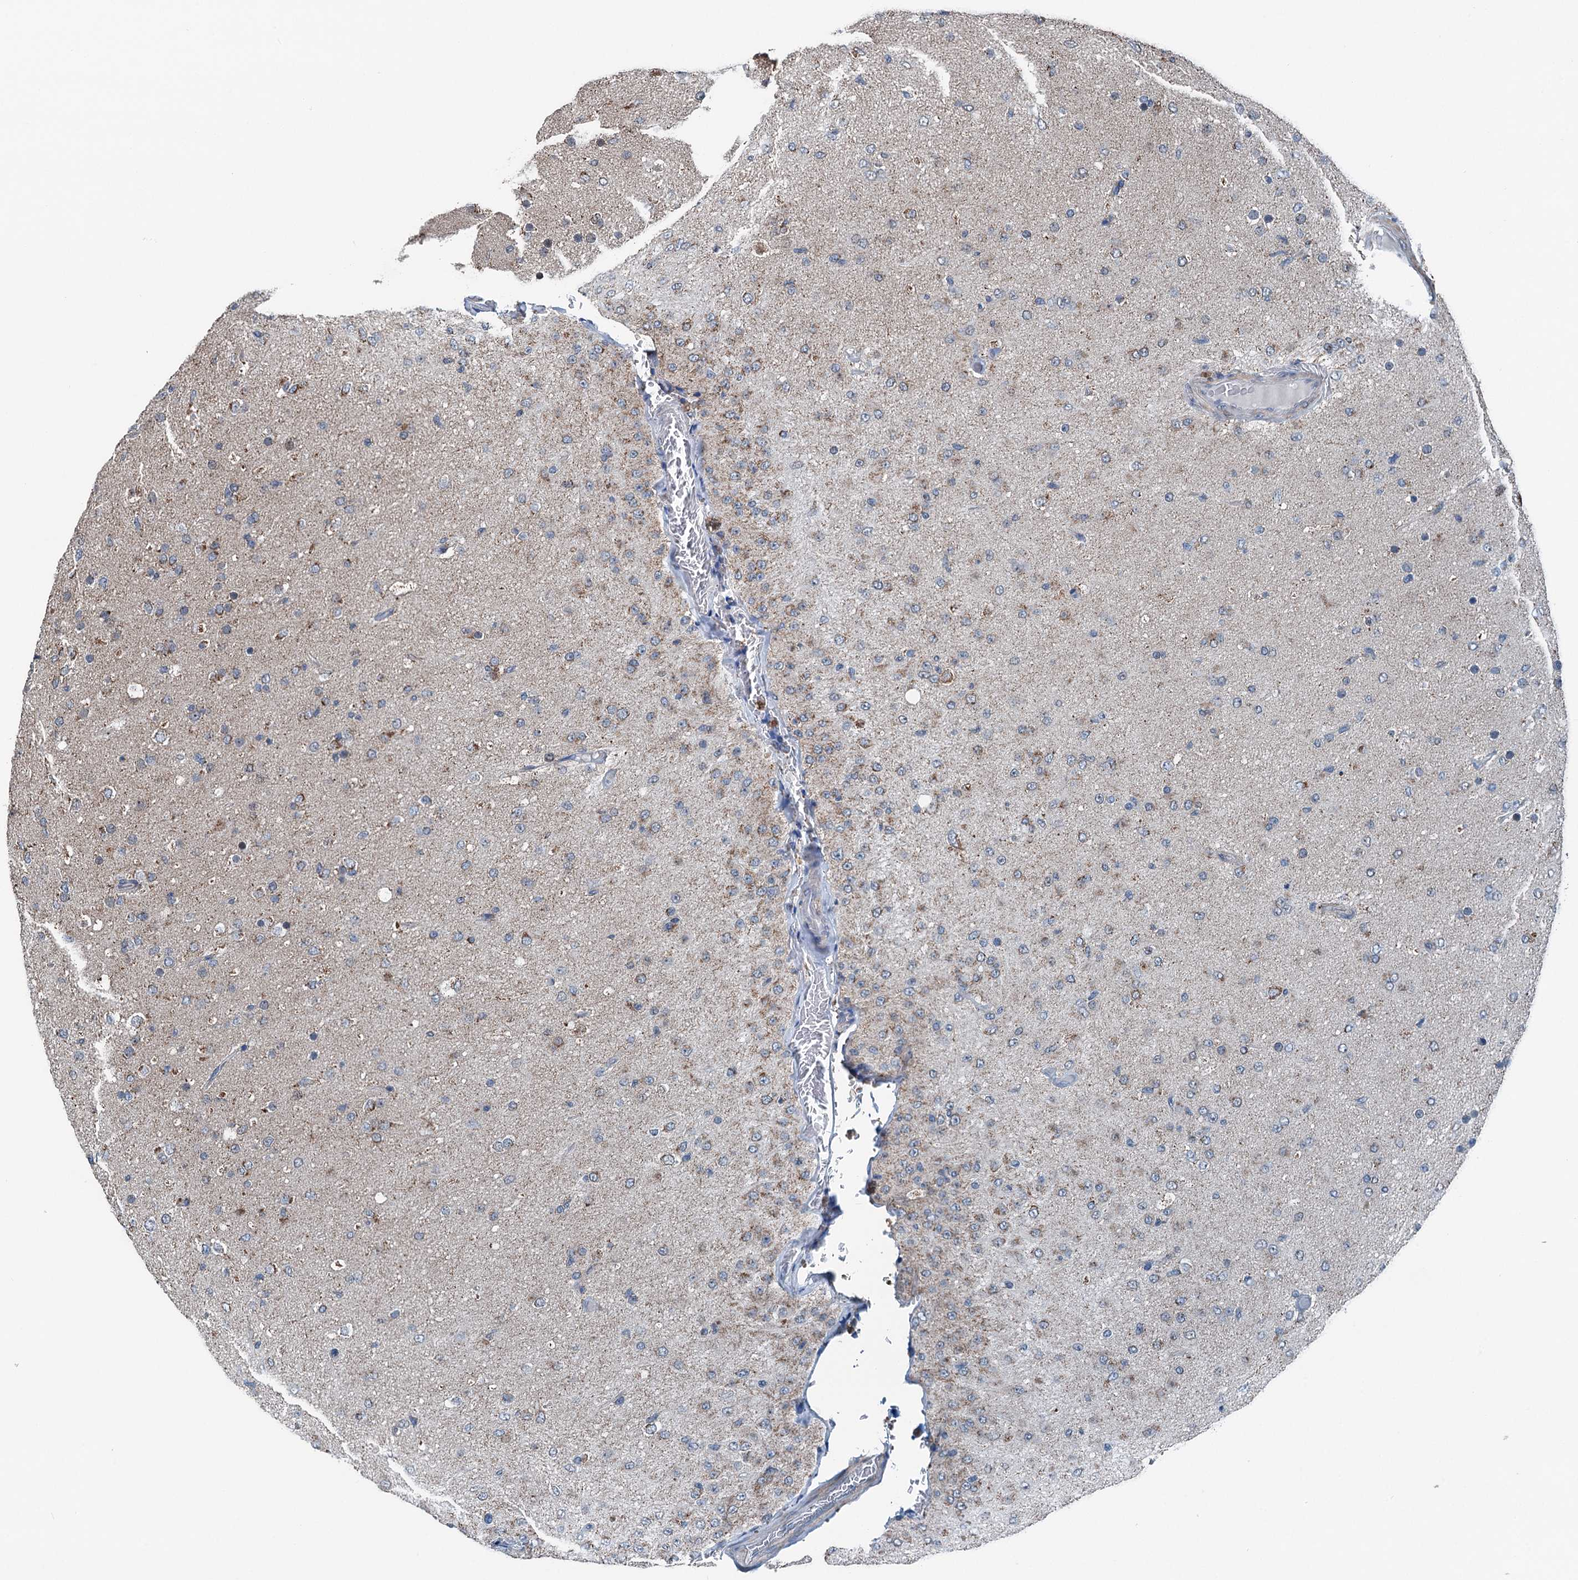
{"staining": {"intensity": "moderate", "quantity": "25%-75%", "location": "cytoplasmic/membranous"}, "tissue": "glioma", "cell_type": "Tumor cells", "image_type": "cancer", "snomed": [{"axis": "morphology", "description": "Glioma, malignant, Low grade"}, {"axis": "topography", "description": "Brain"}], "caption": "Protein analysis of low-grade glioma (malignant) tissue shows moderate cytoplasmic/membranous expression in about 25%-75% of tumor cells. The staining is performed using DAB (3,3'-diaminobenzidine) brown chromogen to label protein expression. The nuclei are counter-stained blue using hematoxylin.", "gene": "TRPT1", "patient": {"sex": "male", "age": 65}}